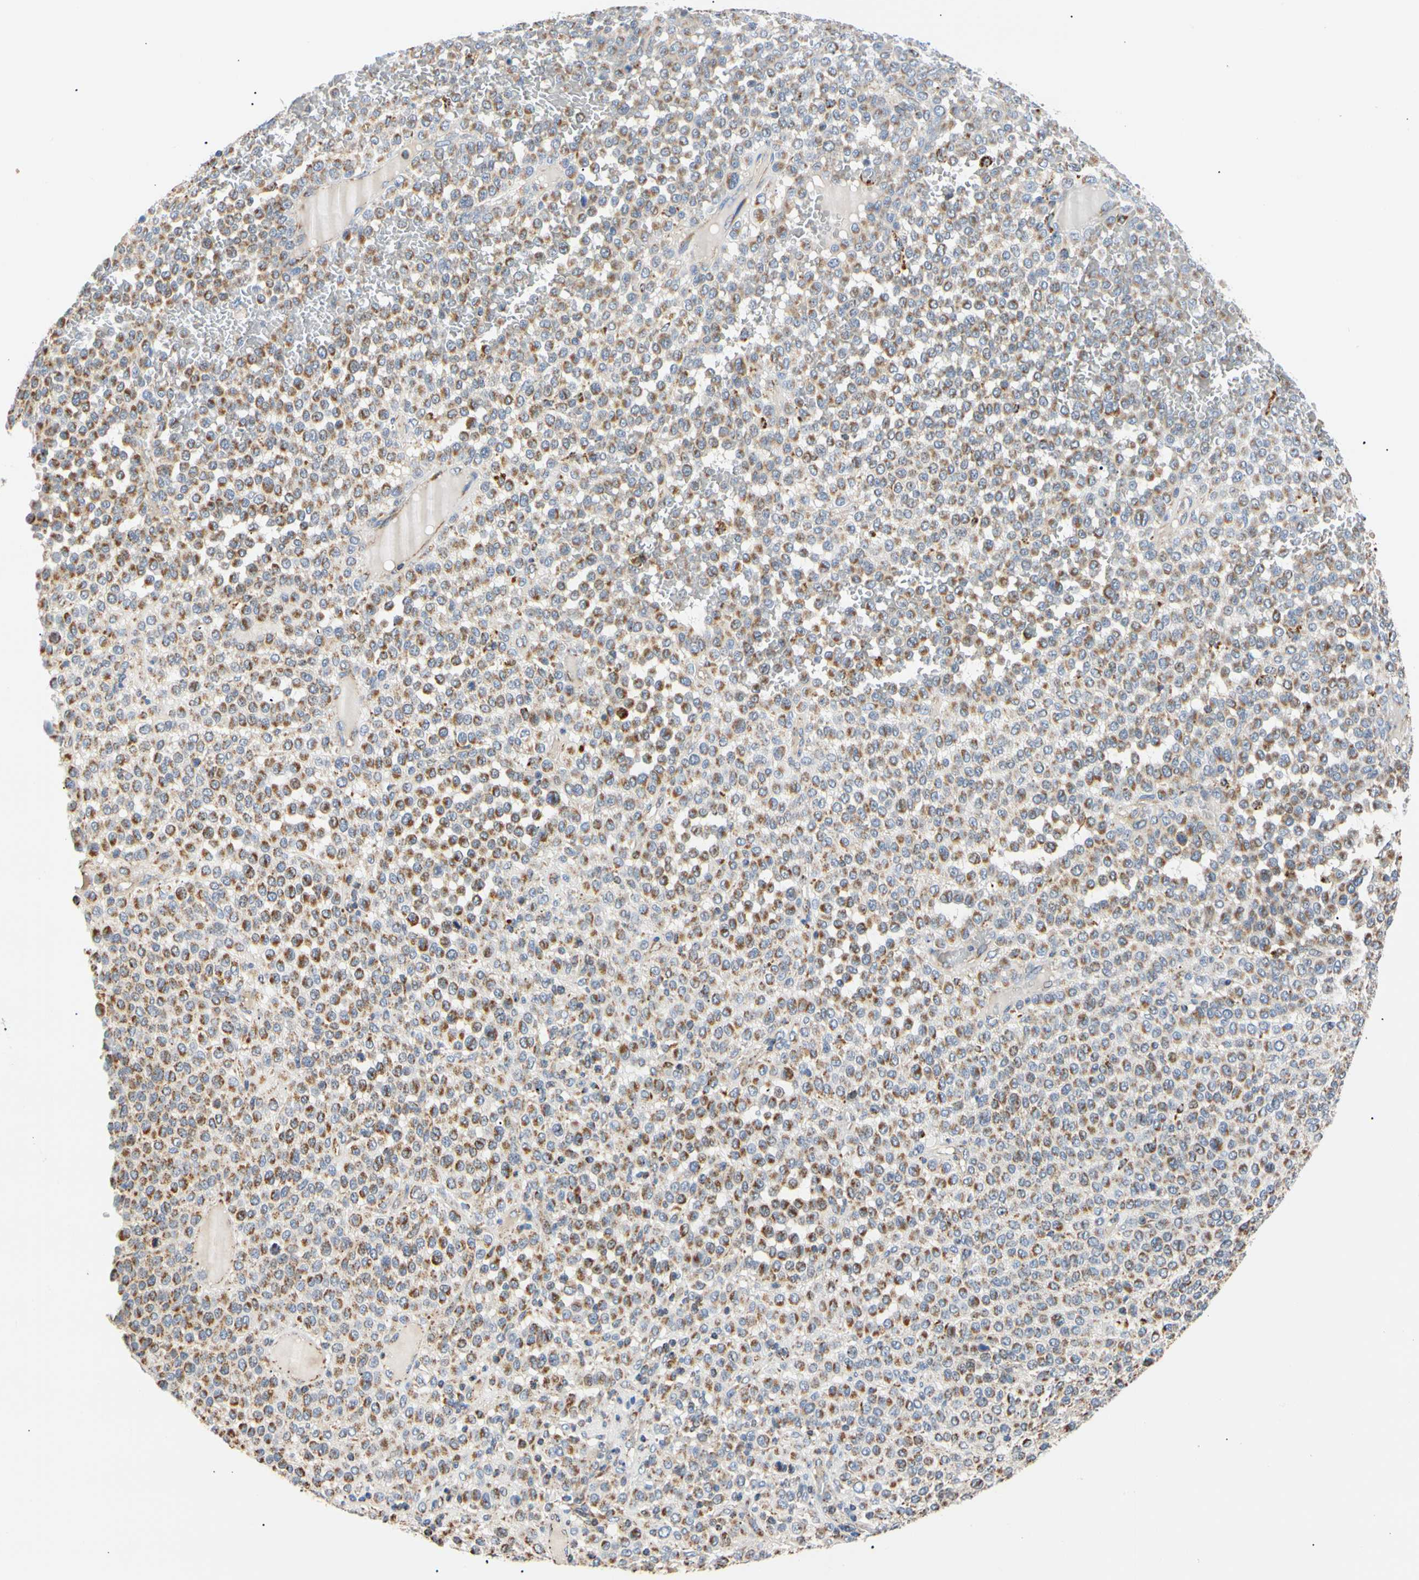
{"staining": {"intensity": "moderate", "quantity": ">75%", "location": "cytoplasmic/membranous"}, "tissue": "melanoma", "cell_type": "Tumor cells", "image_type": "cancer", "snomed": [{"axis": "morphology", "description": "Malignant melanoma, Metastatic site"}, {"axis": "topography", "description": "Pancreas"}], "caption": "The image reveals staining of malignant melanoma (metastatic site), revealing moderate cytoplasmic/membranous protein staining (brown color) within tumor cells. The protein is shown in brown color, while the nuclei are stained blue.", "gene": "ACAT1", "patient": {"sex": "female", "age": 30}}